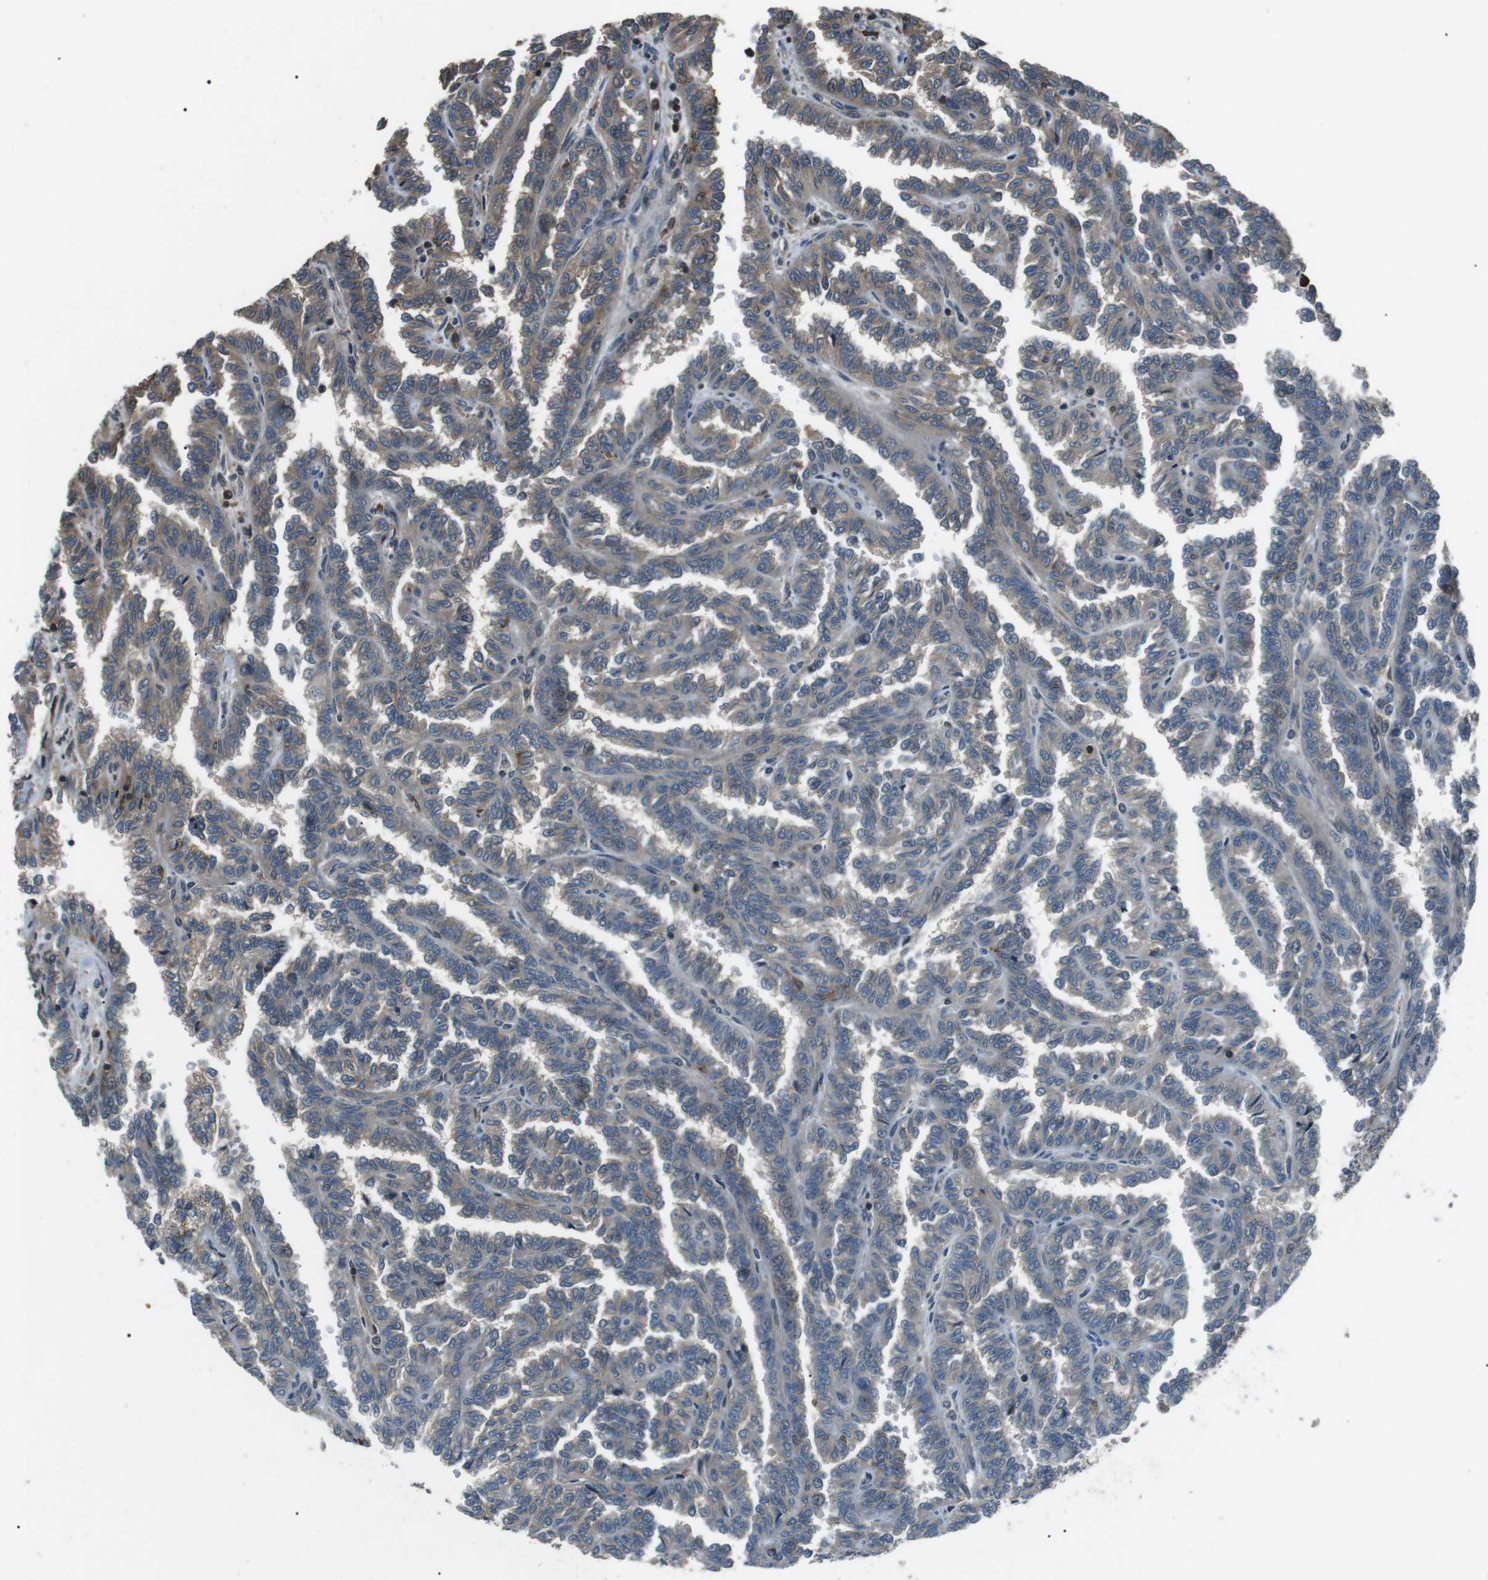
{"staining": {"intensity": "moderate", "quantity": "<25%", "location": "cytoplasmic/membranous"}, "tissue": "renal cancer", "cell_type": "Tumor cells", "image_type": "cancer", "snomed": [{"axis": "morphology", "description": "Inflammation, NOS"}, {"axis": "morphology", "description": "Adenocarcinoma, NOS"}, {"axis": "topography", "description": "Kidney"}], "caption": "Renal cancer (adenocarcinoma) stained with immunohistochemistry (IHC) demonstrates moderate cytoplasmic/membranous positivity in about <25% of tumor cells. The protein of interest is shown in brown color, while the nuclei are stained blue.", "gene": "GPR161", "patient": {"sex": "male", "age": 68}}